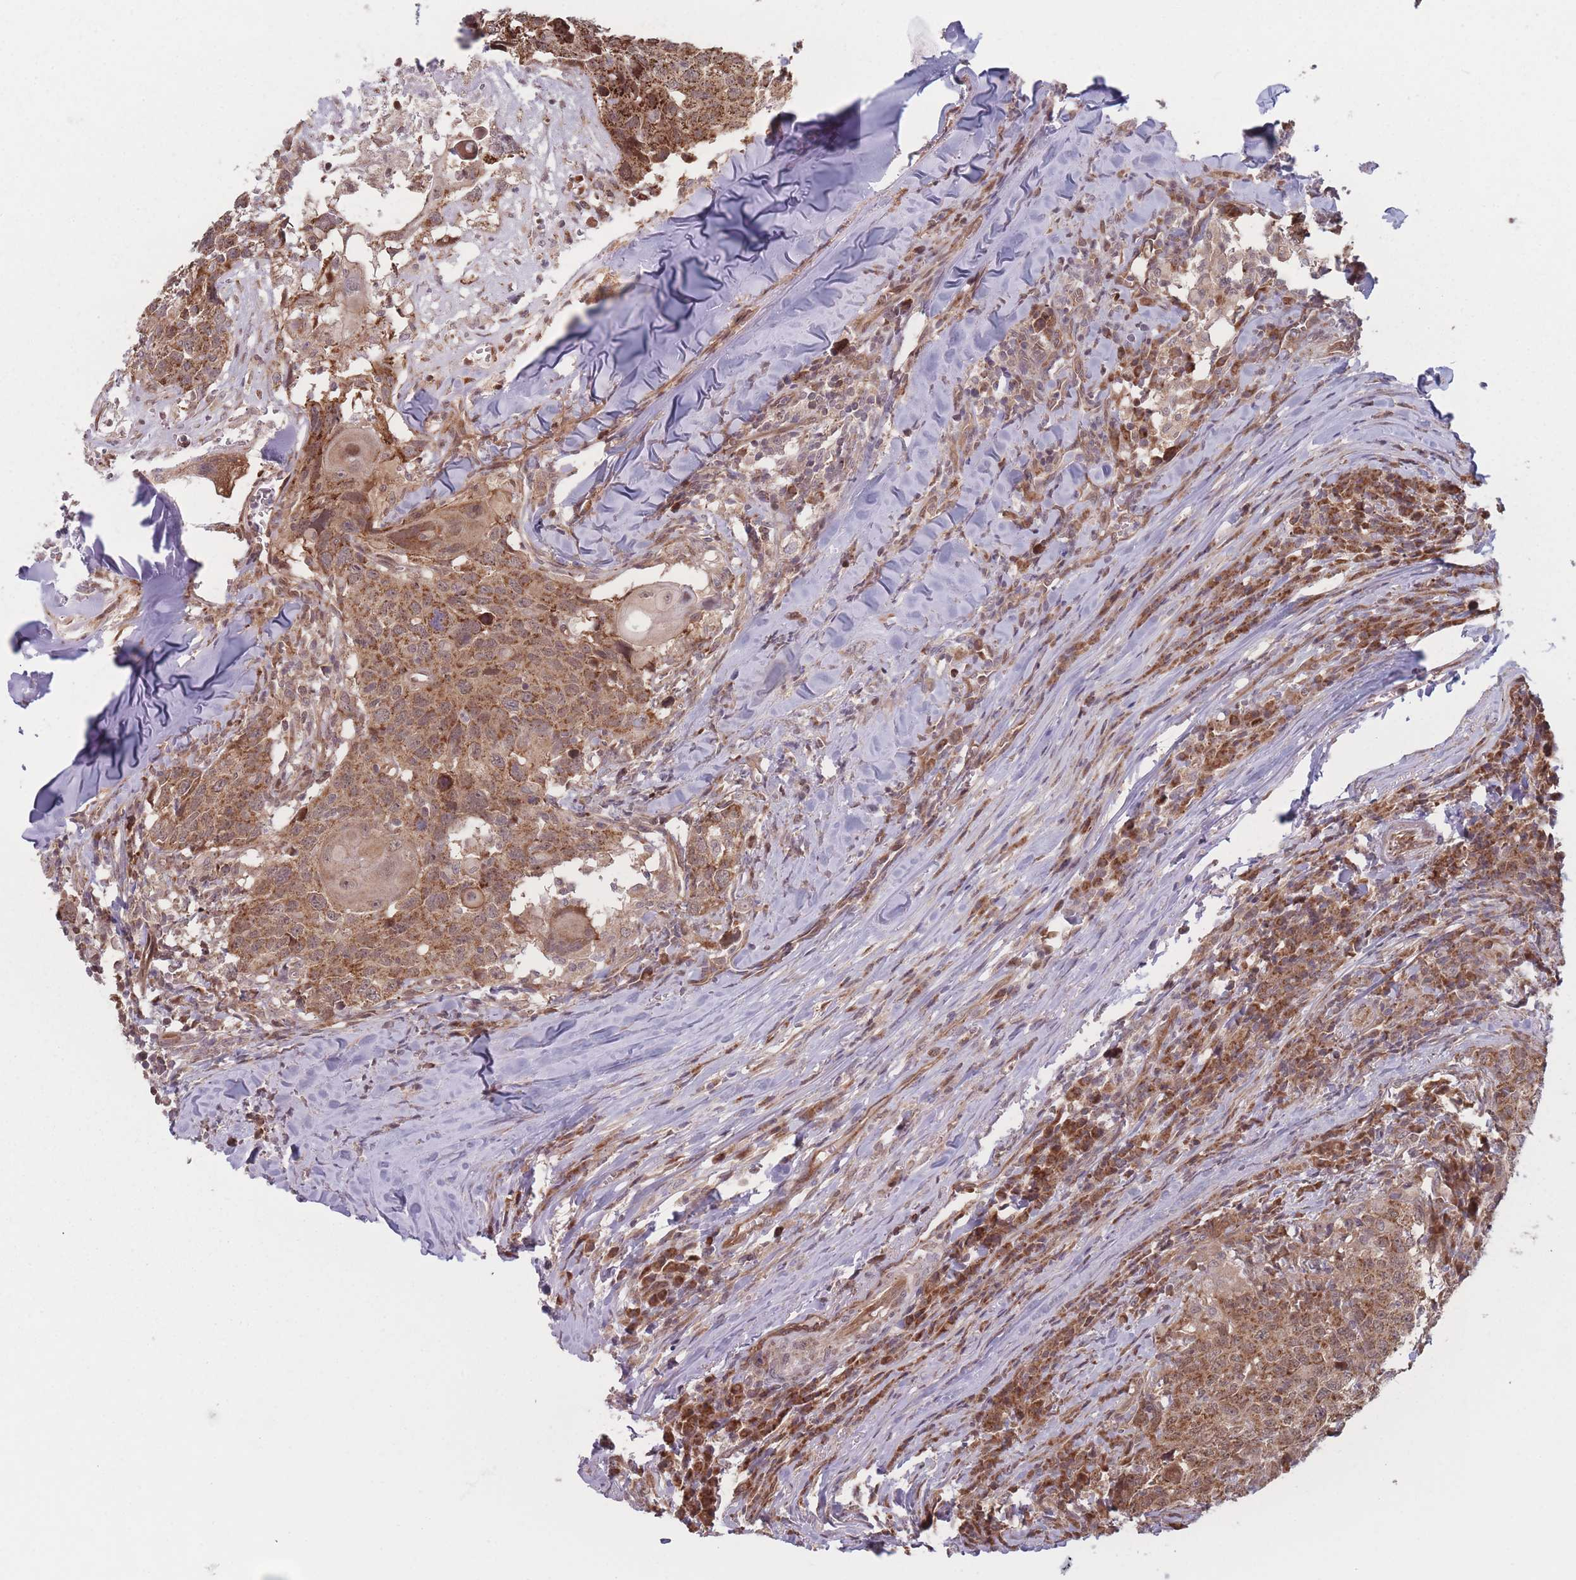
{"staining": {"intensity": "moderate", "quantity": ">75%", "location": "cytoplasmic/membranous"}, "tissue": "head and neck cancer", "cell_type": "Tumor cells", "image_type": "cancer", "snomed": [{"axis": "morphology", "description": "Normal tissue, NOS"}, {"axis": "morphology", "description": "Squamous cell carcinoma, NOS"}, {"axis": "topography", "description": "Skeletal muscle"}, {"axis": "topography", "description": "Vascular tissue"}, {"axis": "topography", "description": "Peripheral nerve tissue"}, {"axis": "topography", "description": "Head-Neck"}], "caption": "Head and neck squamous cell carcinoma tissue demonstrates moderate cytoplasmic/membranous expression in approximately >75% of tumor cells, visualized by immunohistochemistry.", "gene": "RPS18", "patient": {"sex": "male", "age": 66}}